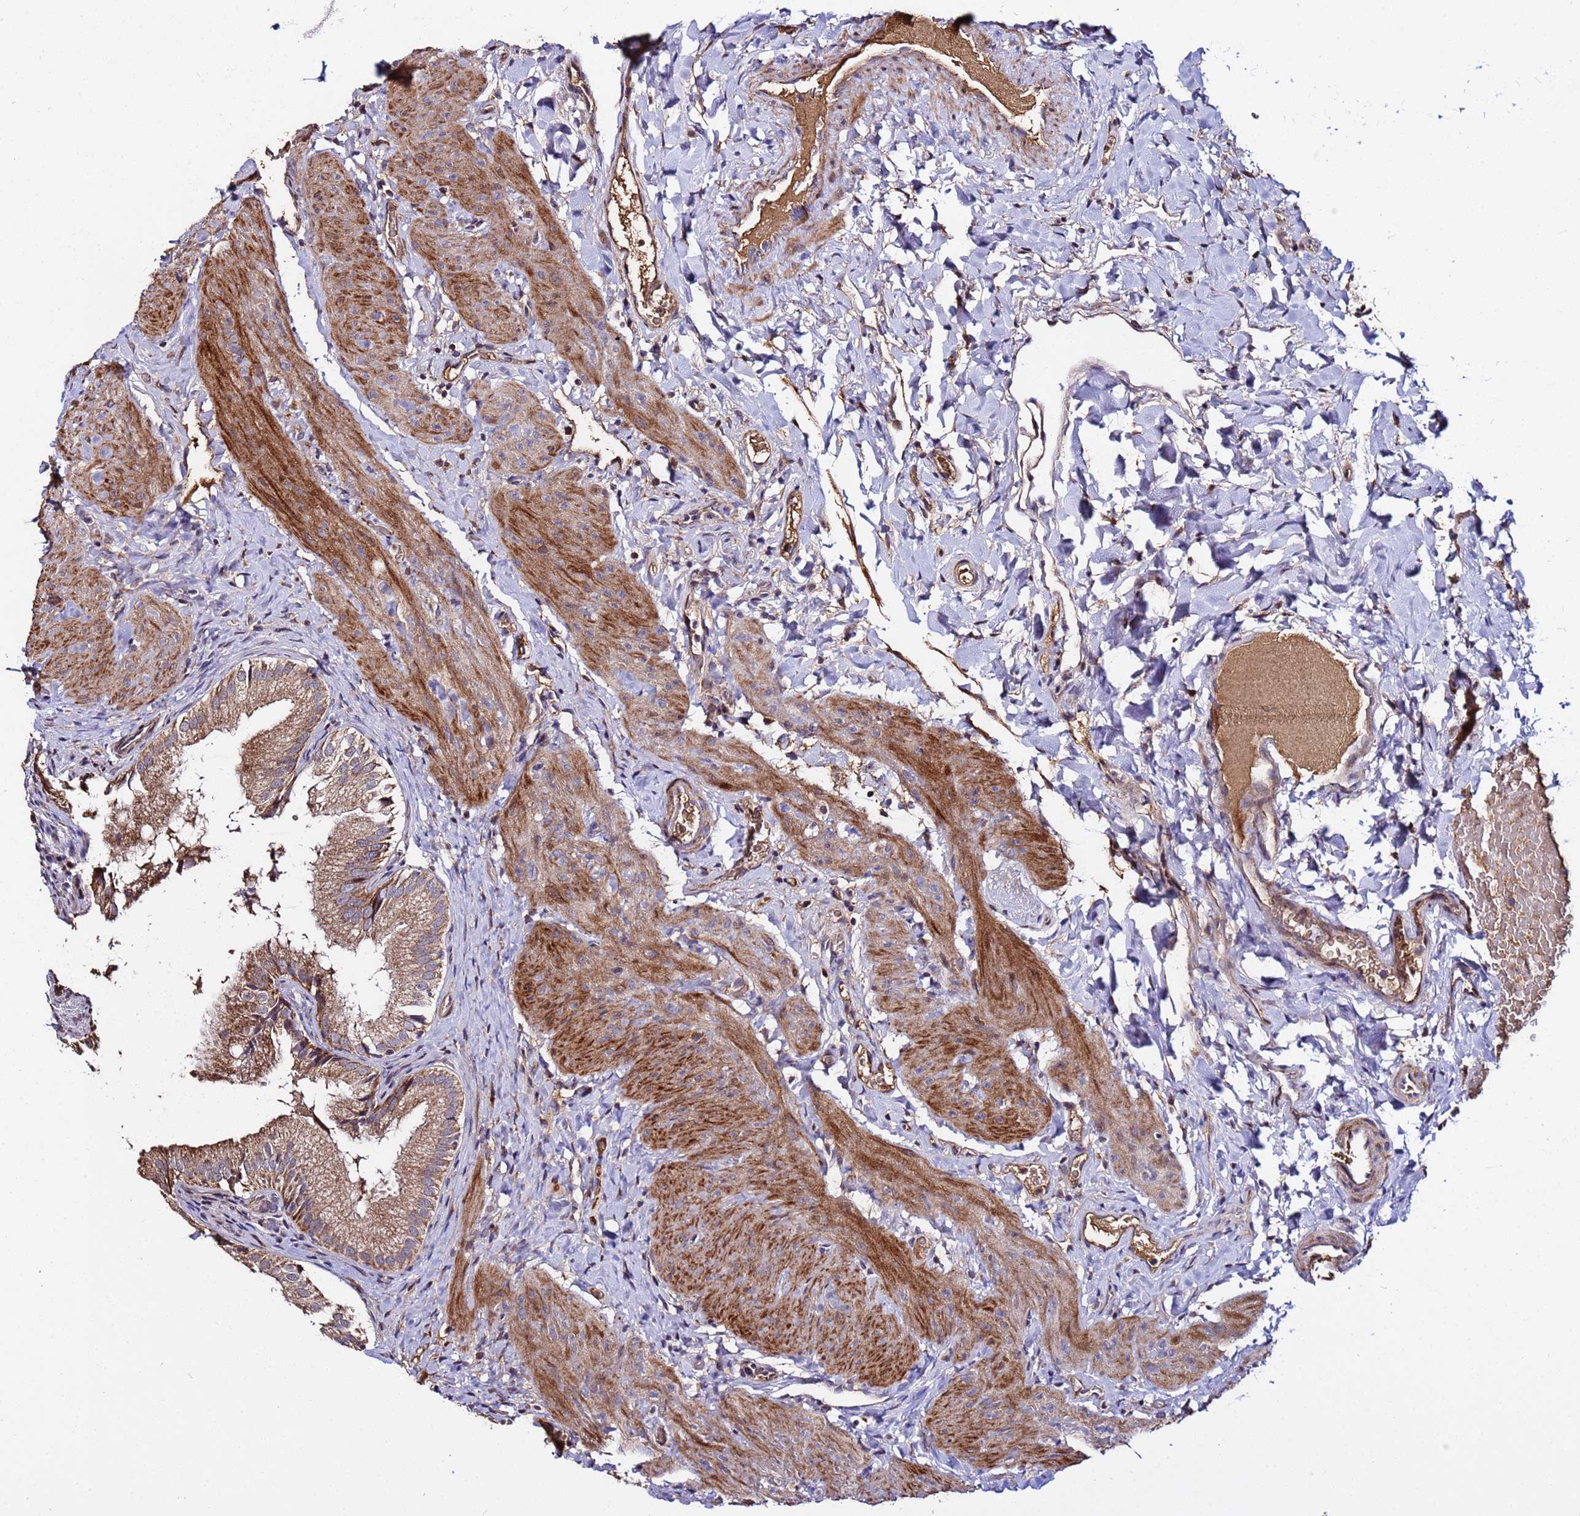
{"staining": {"intensity": "moderate", "quantity": ">75%", "location": "cytoplasmic/membranous"}, "tissue": "gallbladder", "cell_type": "Glandular cells", "image_type": "normal", "snomed": [{"axis": "morphology", "description": "Normal tissue, NOS"}, {"axis": "topography", "description": "Gallbladder"}], "caption": "Gallbladder stained with a protein marker displays moderate staining in glandular cells.", "gene": "WNK4", "patient": {"sex": "female", "age": 30}}